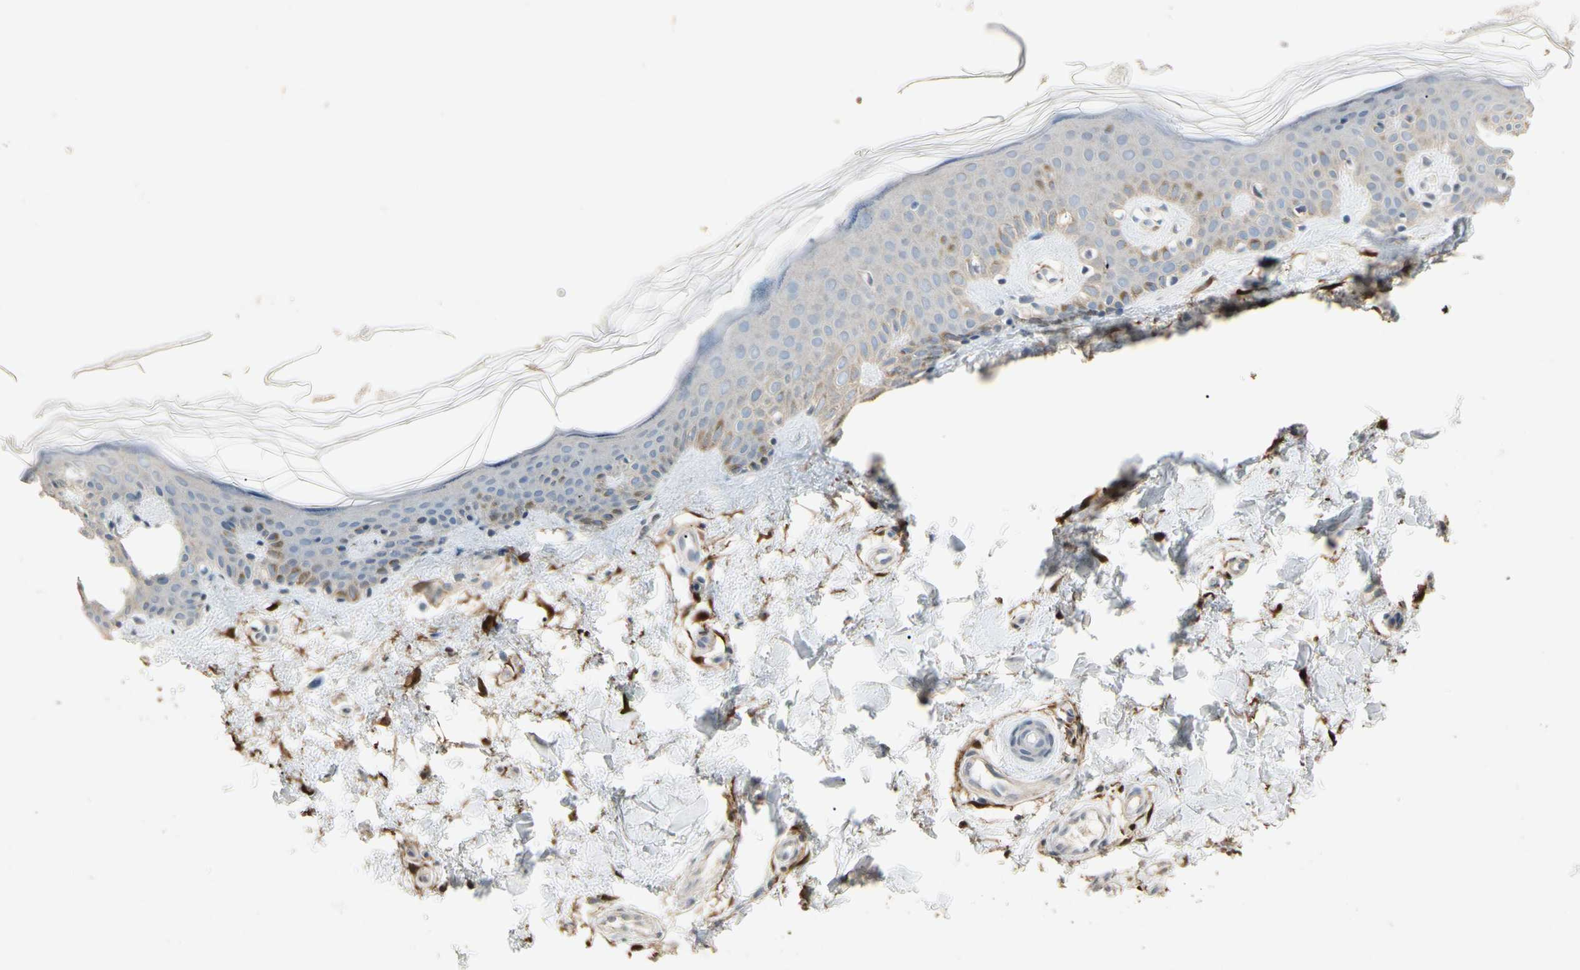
{"staining": {"intensity": "negative", "quantity": "none", "location": "none"}, "tissue": "skin", "cell_type": "Fibroblasts", "image_type": "normal", "snomed": [{"axis": "morphology", "description": "Normal tissue, NOS"}, {"axis": "topography", "description": "Skin"}], "caption": "This is a photomicrograph of immunohistochemistry (IHC) staining of benign skin, which shows no expression in fibroblasts.", "gene": "GNE", "patient": {"sex": "male", "age": 67}}